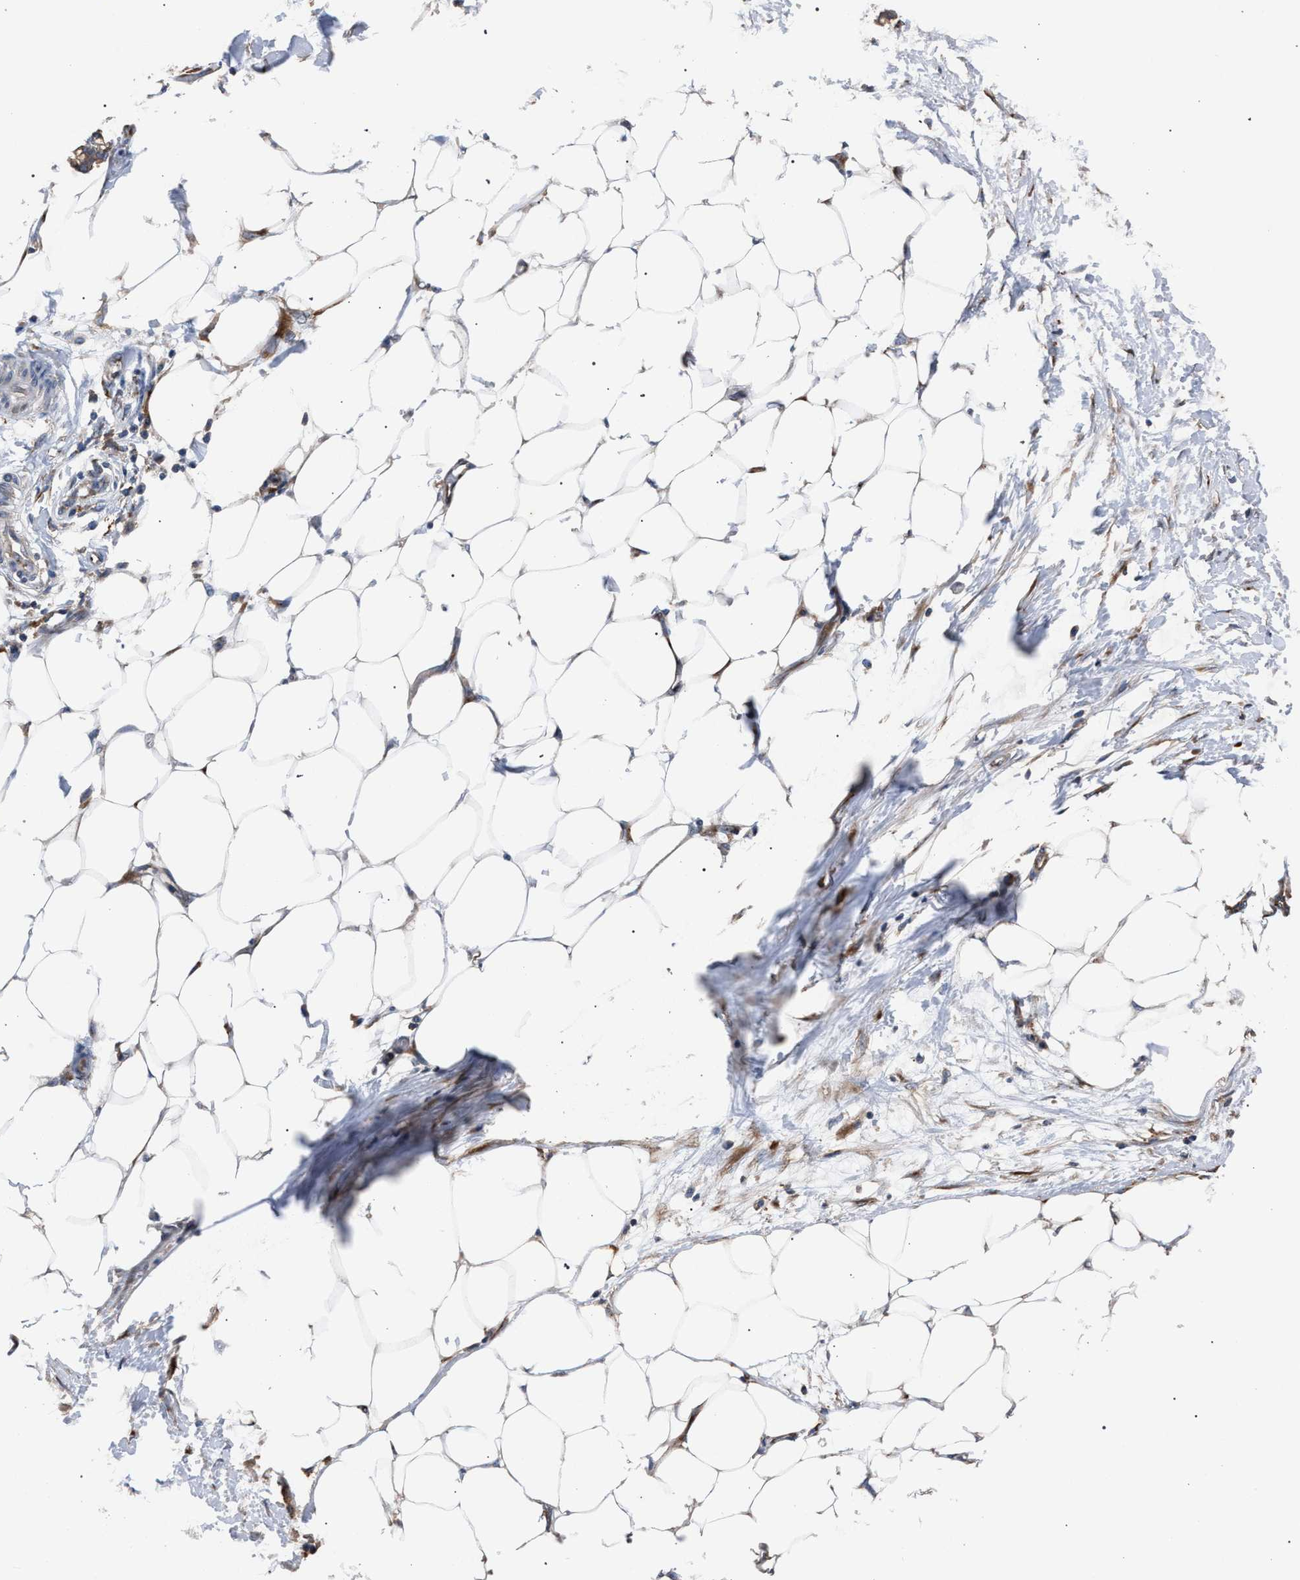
{"staining": {"intensity": "weak", "quantity": ">75%", "location": "cytoplasmic/membranous"}, "tissue": "adipose tissue", "cell_type": "Adipocytes", "image_type": "normal", "snomed": [{"axis": "morphology", "description": "Normal tissue, NOS"}, {"axis": "morphology", "description": "Adenocarcinoma, NOS"}, {"axis": "topography", "description": "Colon"}, {"axis": "topography", "description": "Peripheral nerve tissue"}], "caption": "Immunohistochemistry of unremarkable adipose tissue reveals low levels of weak cytoplasmic/membranous staining in approximately >75% of adipocytes.", "gene": "CDR2L", "patient": {"sex": "male", "age": 14}}